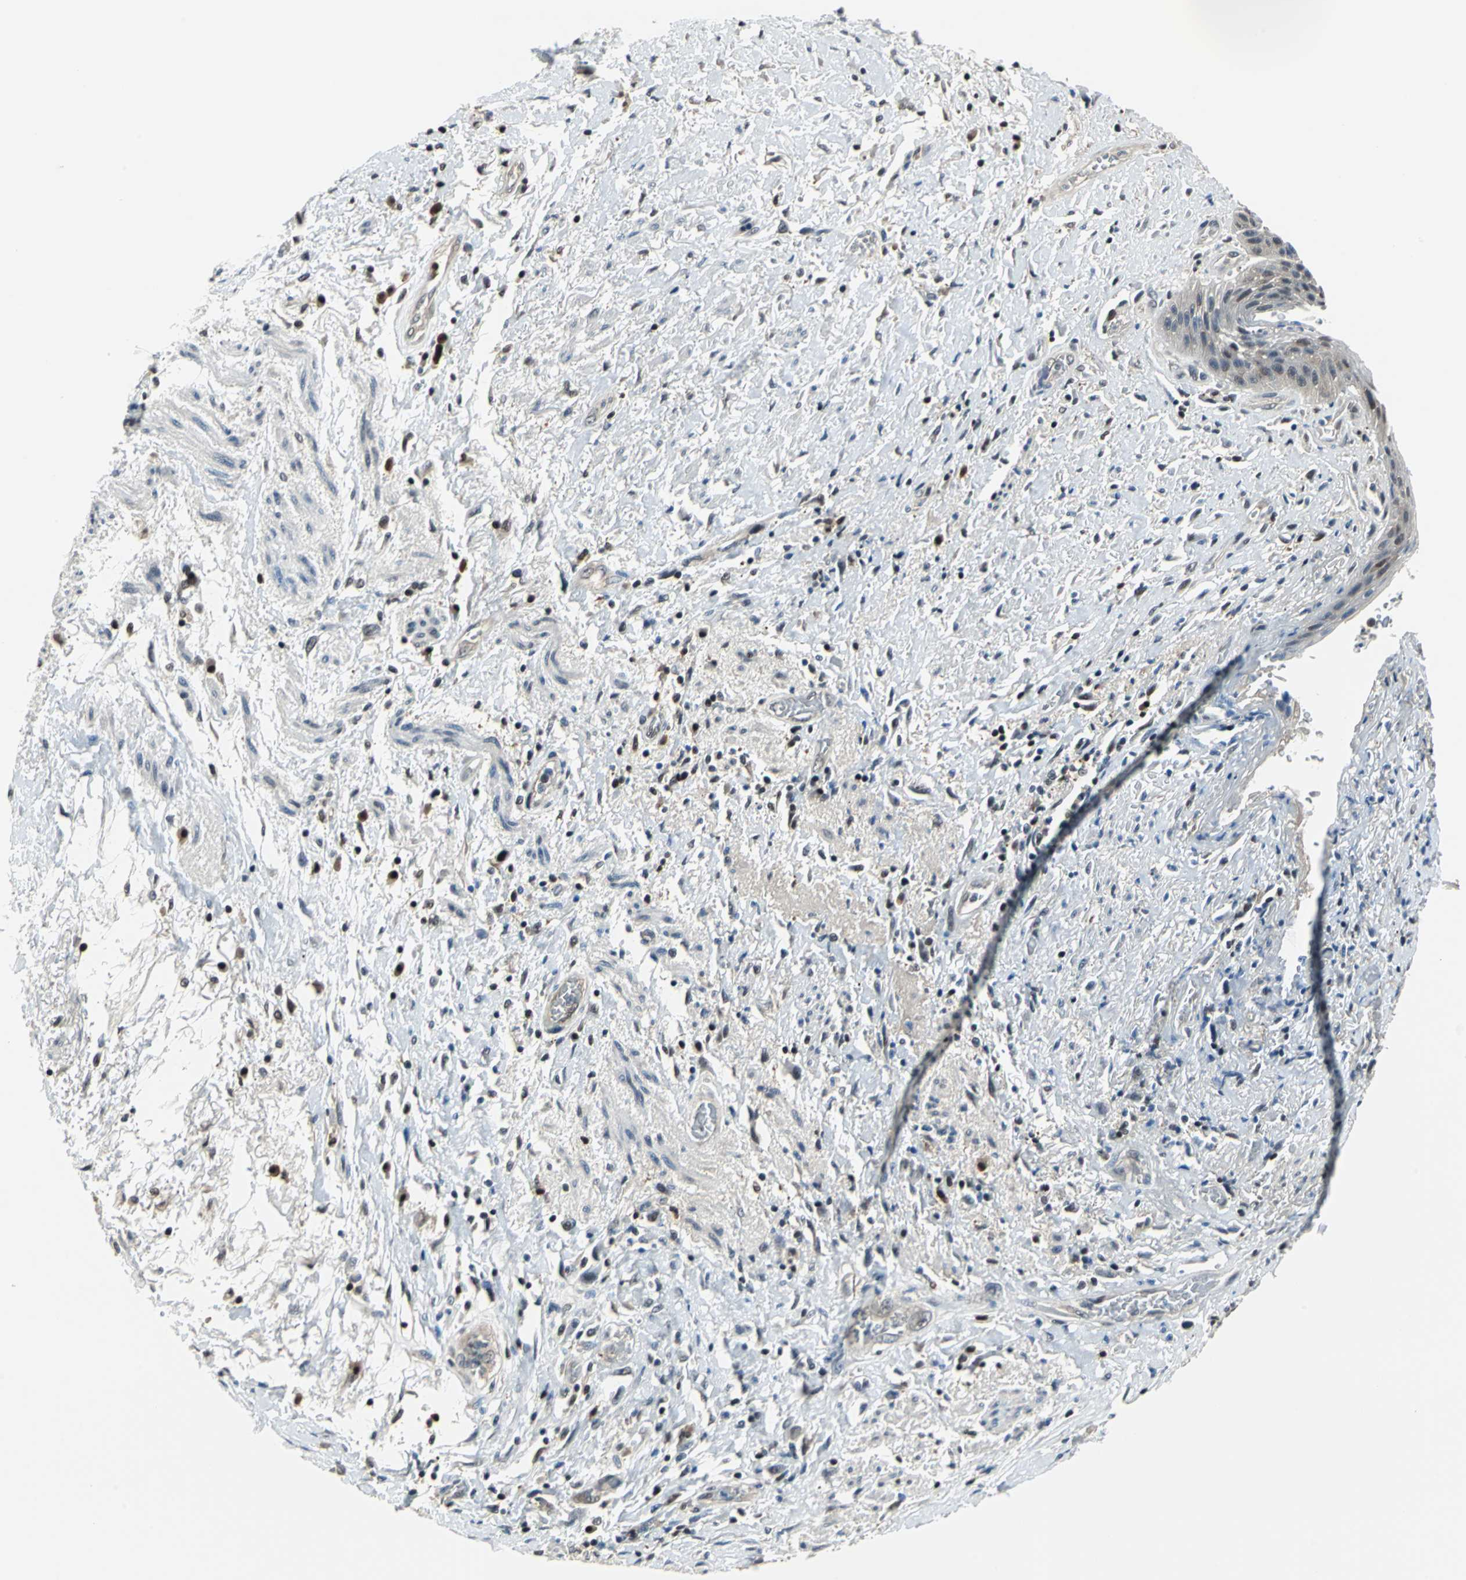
{"staining": {"intensity": "moderate", "quantity": "25%-75%", "location": "cytoplasmic/membranous"}, "tissue": "skin", "cell_type": "Epidermal cells", "image_type": "normal", "snomed": [{"axis": "morphology", "description": "Normal tissue, NOS"}, {"axis": "topography", "description": "Anal"}], "caption": "Immunohistochemical staining of unremarkable human skin demonstrates moderate cytoplasmic/membranous protein expression in about 25%-75% of epidermal cells.", "gene": "PSME1", "patient": {"sex": "female", "age": 46}}